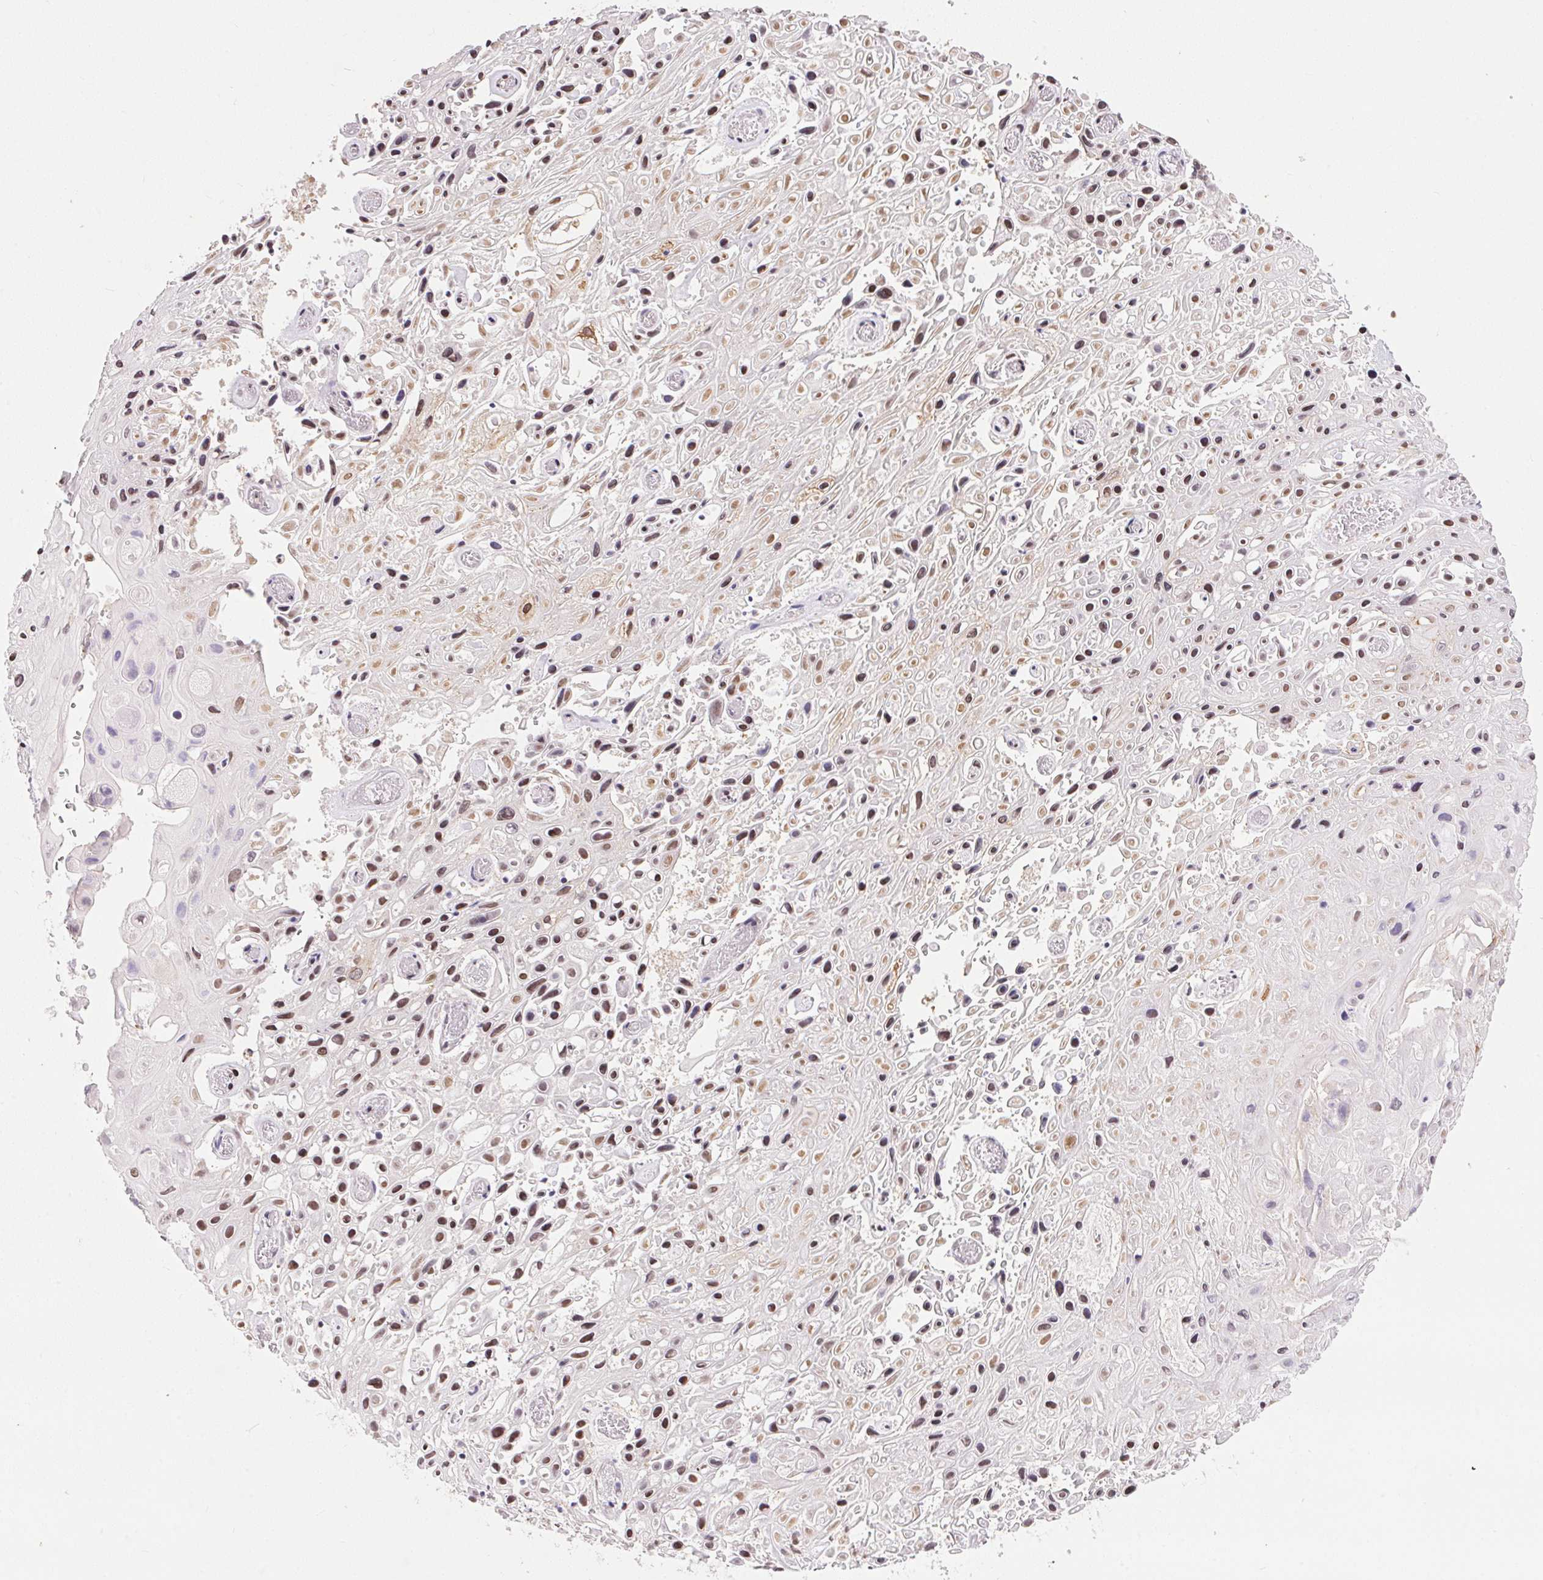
{"staining": {"intensity": "moderate", "quantity": ">75%", "location": "nuclear"}, "tissue": "skin cancer", "cell_type": "Tumor cells", "image_type": "cancer", "snomed": [{"axis": "morphology", "description": "Squamous cell carcinoma, NOS"}, {"axis": "topography", "description": "Skin"}], "caption": "This is an image of IHC staining of skin squamous cell carcinoma, which shows moderate positivity in the nuclear of tumor cells.", "gene": "NFE2L1", "patient": {"sex": "male", "age": 82}}